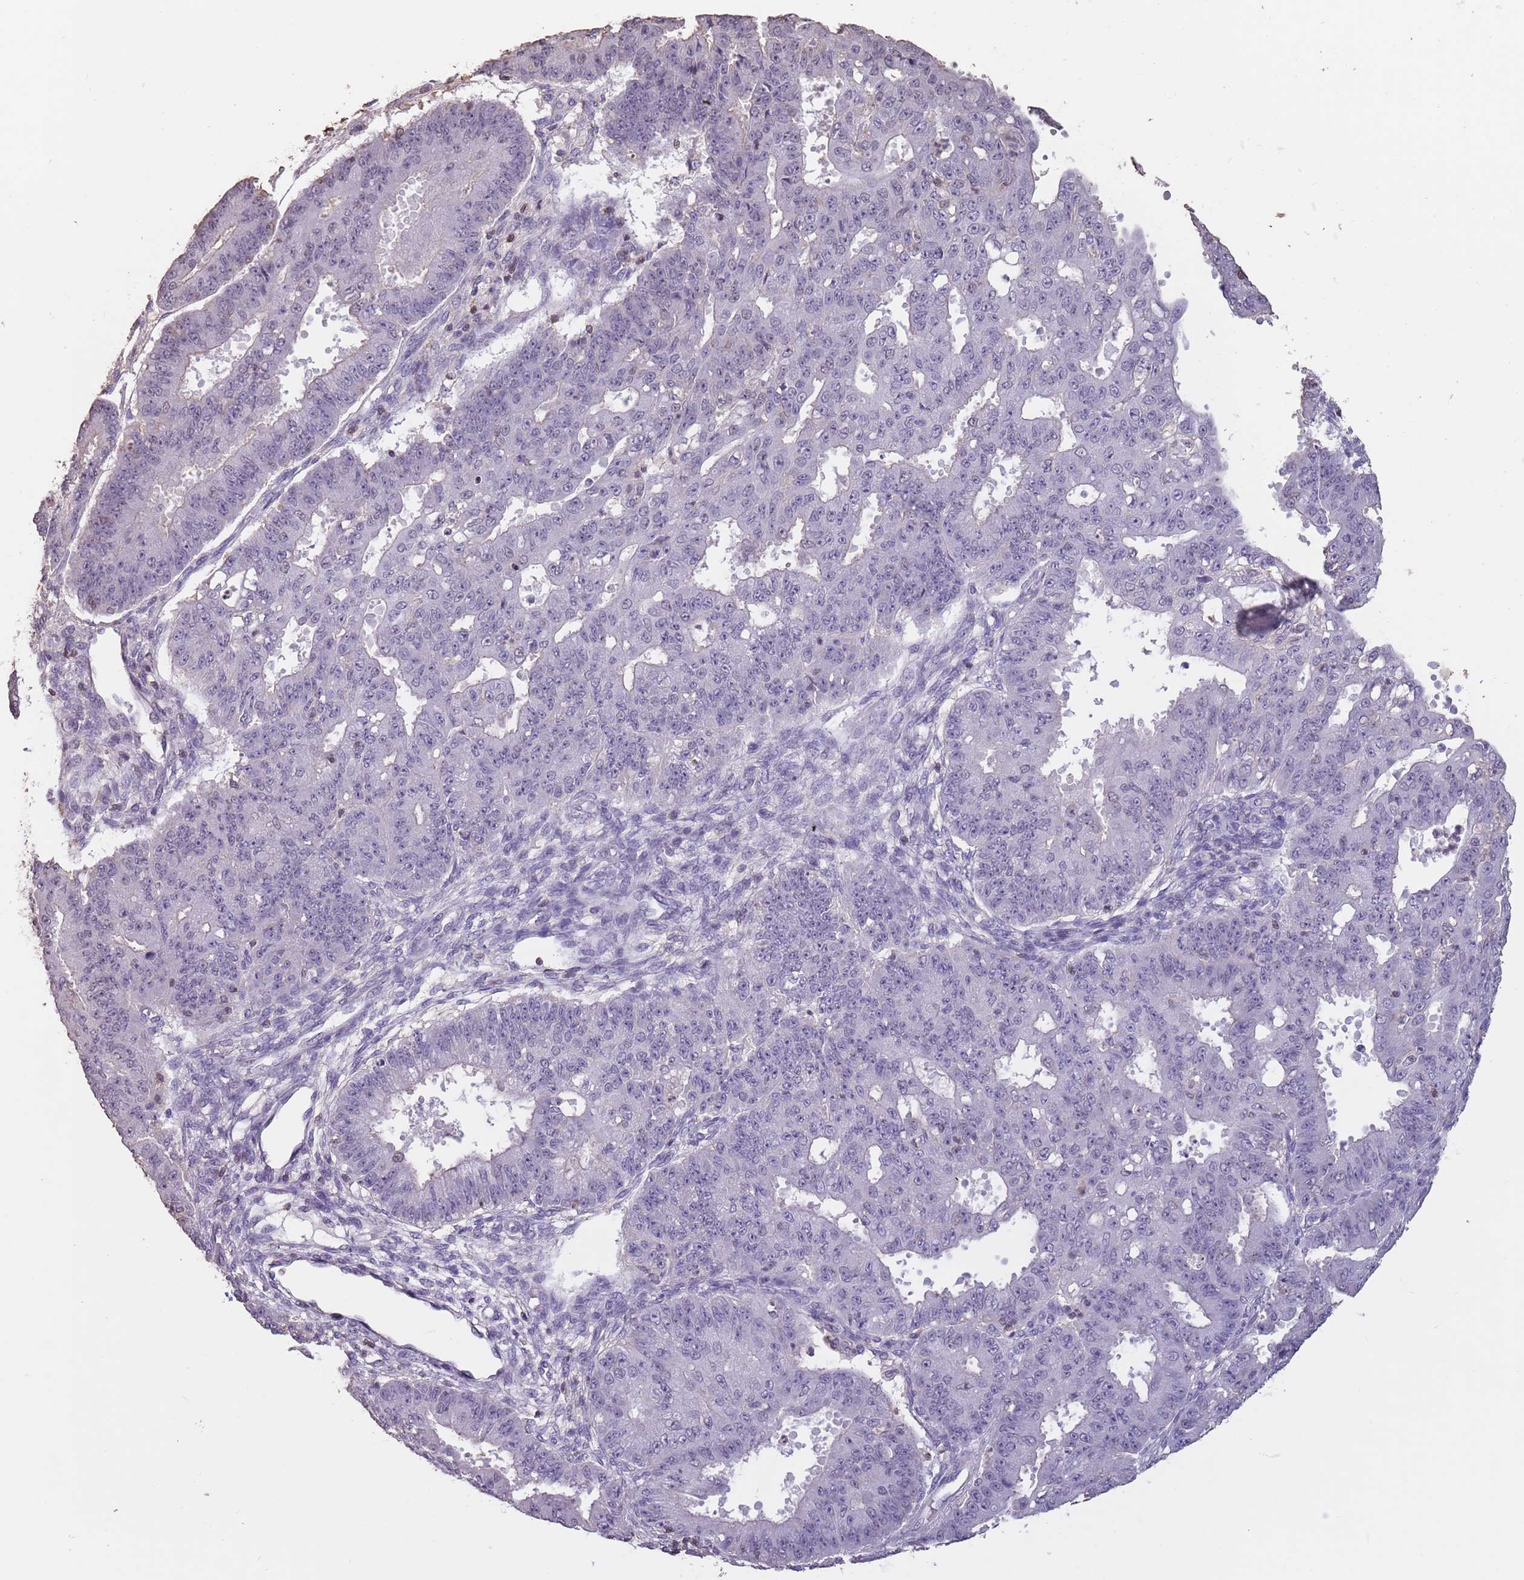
{"staining": {"intensity": "negative", "quantity": "none", "location": "none"}, "tissue": "ovarian cancer", "cell_type": "Tumor cells", "image_type": "cancer", "snomed": [{"axis": "morphology", "description": "Carcinoma, endometroid"}, {"axis": "topography", "description": "Appendix"}, {"axis": "topography", "description": "Ovary"}], "caption": "This is a micrograph of immunohistochemistry (IHC) staining of ovarian endometroid carcinoma, which shows no positivity in tumor cells.", "gene": "SUN5", "patient": {"sex": "female", "age": 42}}